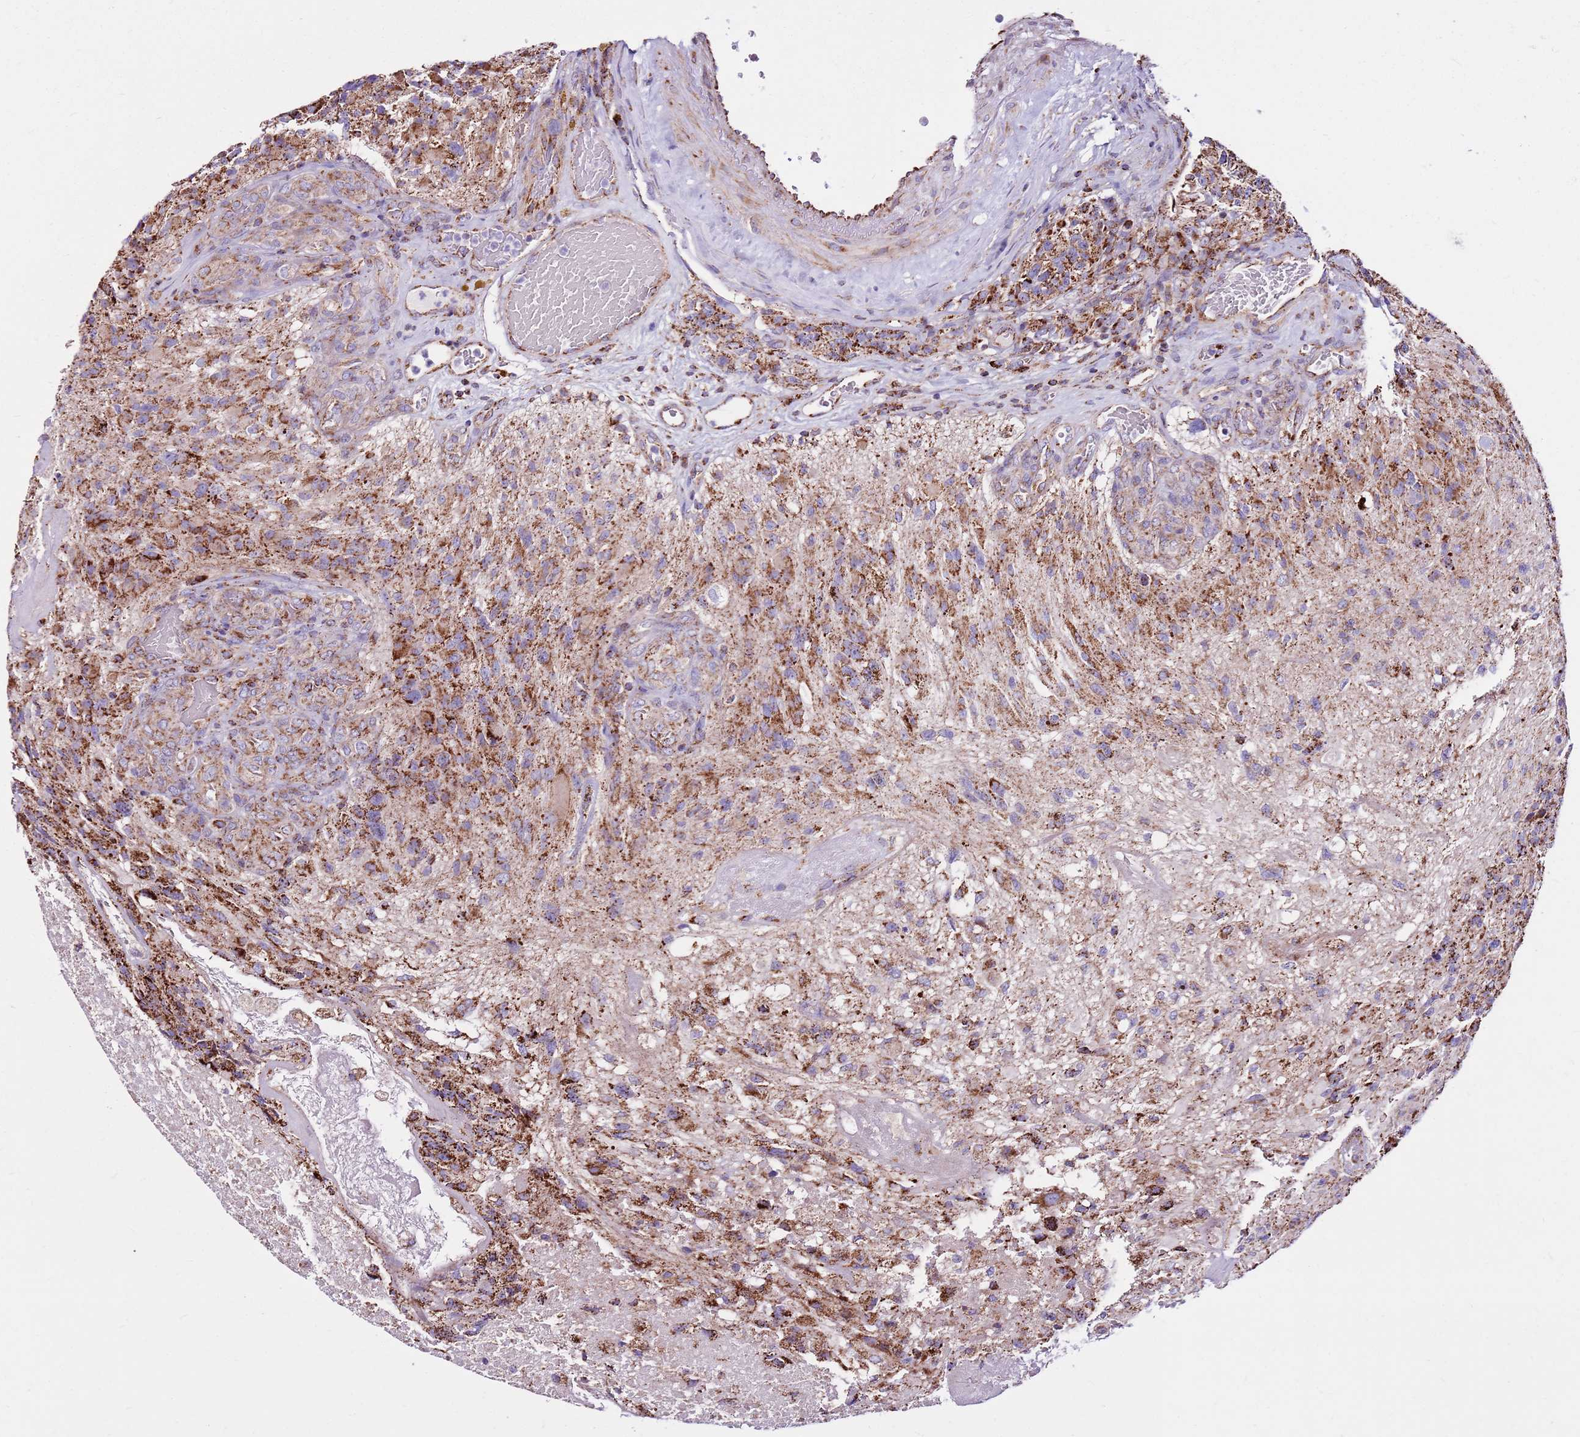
{"staining": {"intensity": "moderate", "quantity": ">75%", "location": "cytoplasmic/membranous"}, "tissue": "glioma", "cell_type": "Tumor cells", "image_type": "cancer", "snomed": [{"axis": "morphology", "description": "Glioma, malignant, High grade"}, {"axis": "topography", "description": "Brain"}], "caption": "Moderate cytoplasmic/membranous positivity is seen in approximately >75% of tumor cells in glioma. (brown staining indicates protein expression, while blue staining denotes nuclei).", "gene": "HECTD4", "patient": {"sex": "male", "age": 76}}